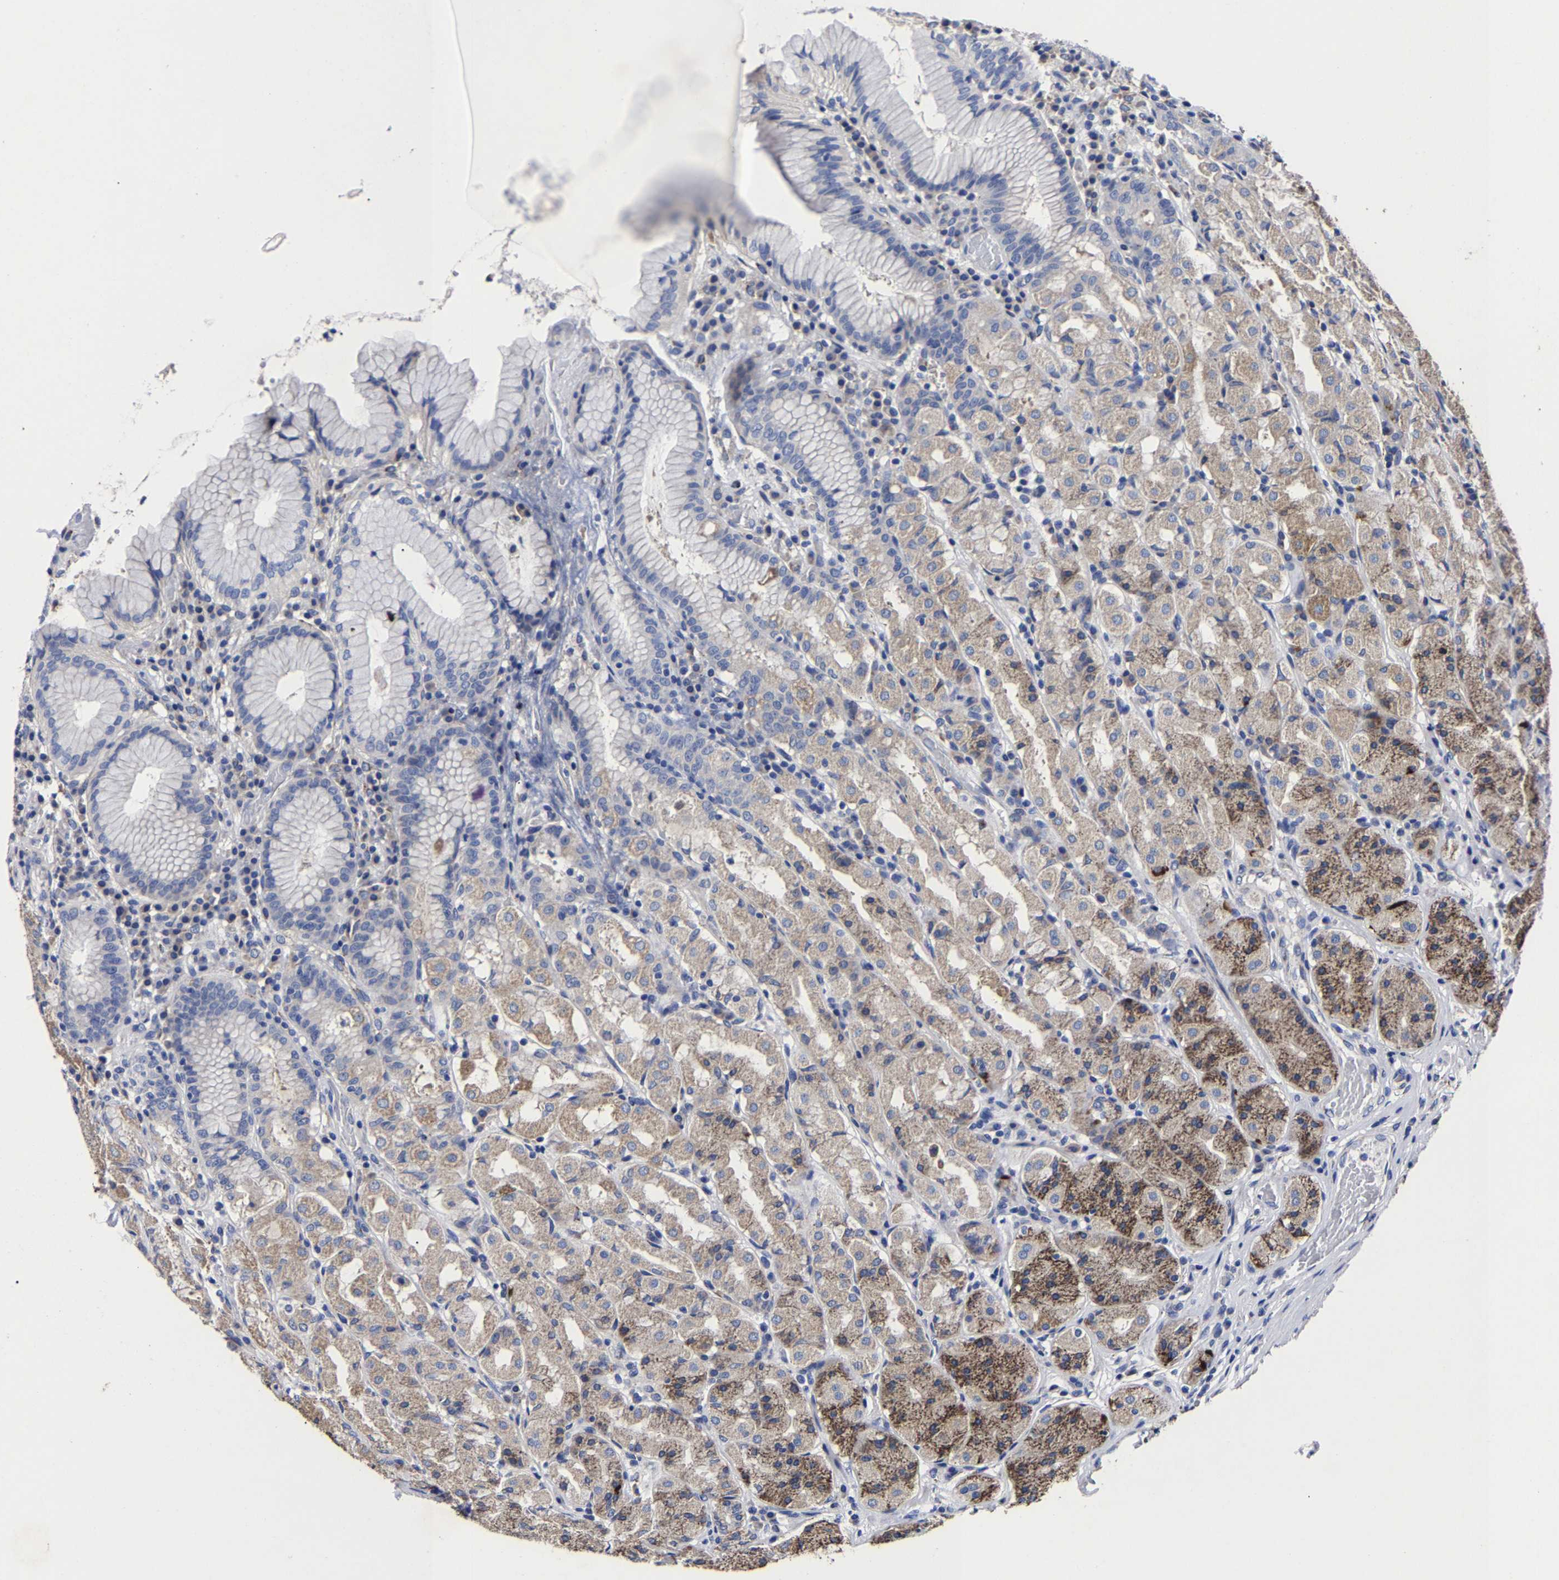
{"staining": {"intensity": "moderate", "quantity": "25%-75%", "location": "cytoplasmic/membranous"}, "tissue": "stomach", "cell_type": "Glandular cells", "image_type": "normal", "snomed": [{"axis": "morphology", "description": "Normal tissue, NOS"}, {"axis": "topography", "description": "Stomach"}, {"axis": "topography", "description": "Stomach, lower"}], "caption": "Moderate cytoplasmic/membranous positivity is appreciated in about 25%-75% of glandular cells in unremarkable stomach.", "gene": "AASS", "patient": {"sex": "female", "age": 56}}